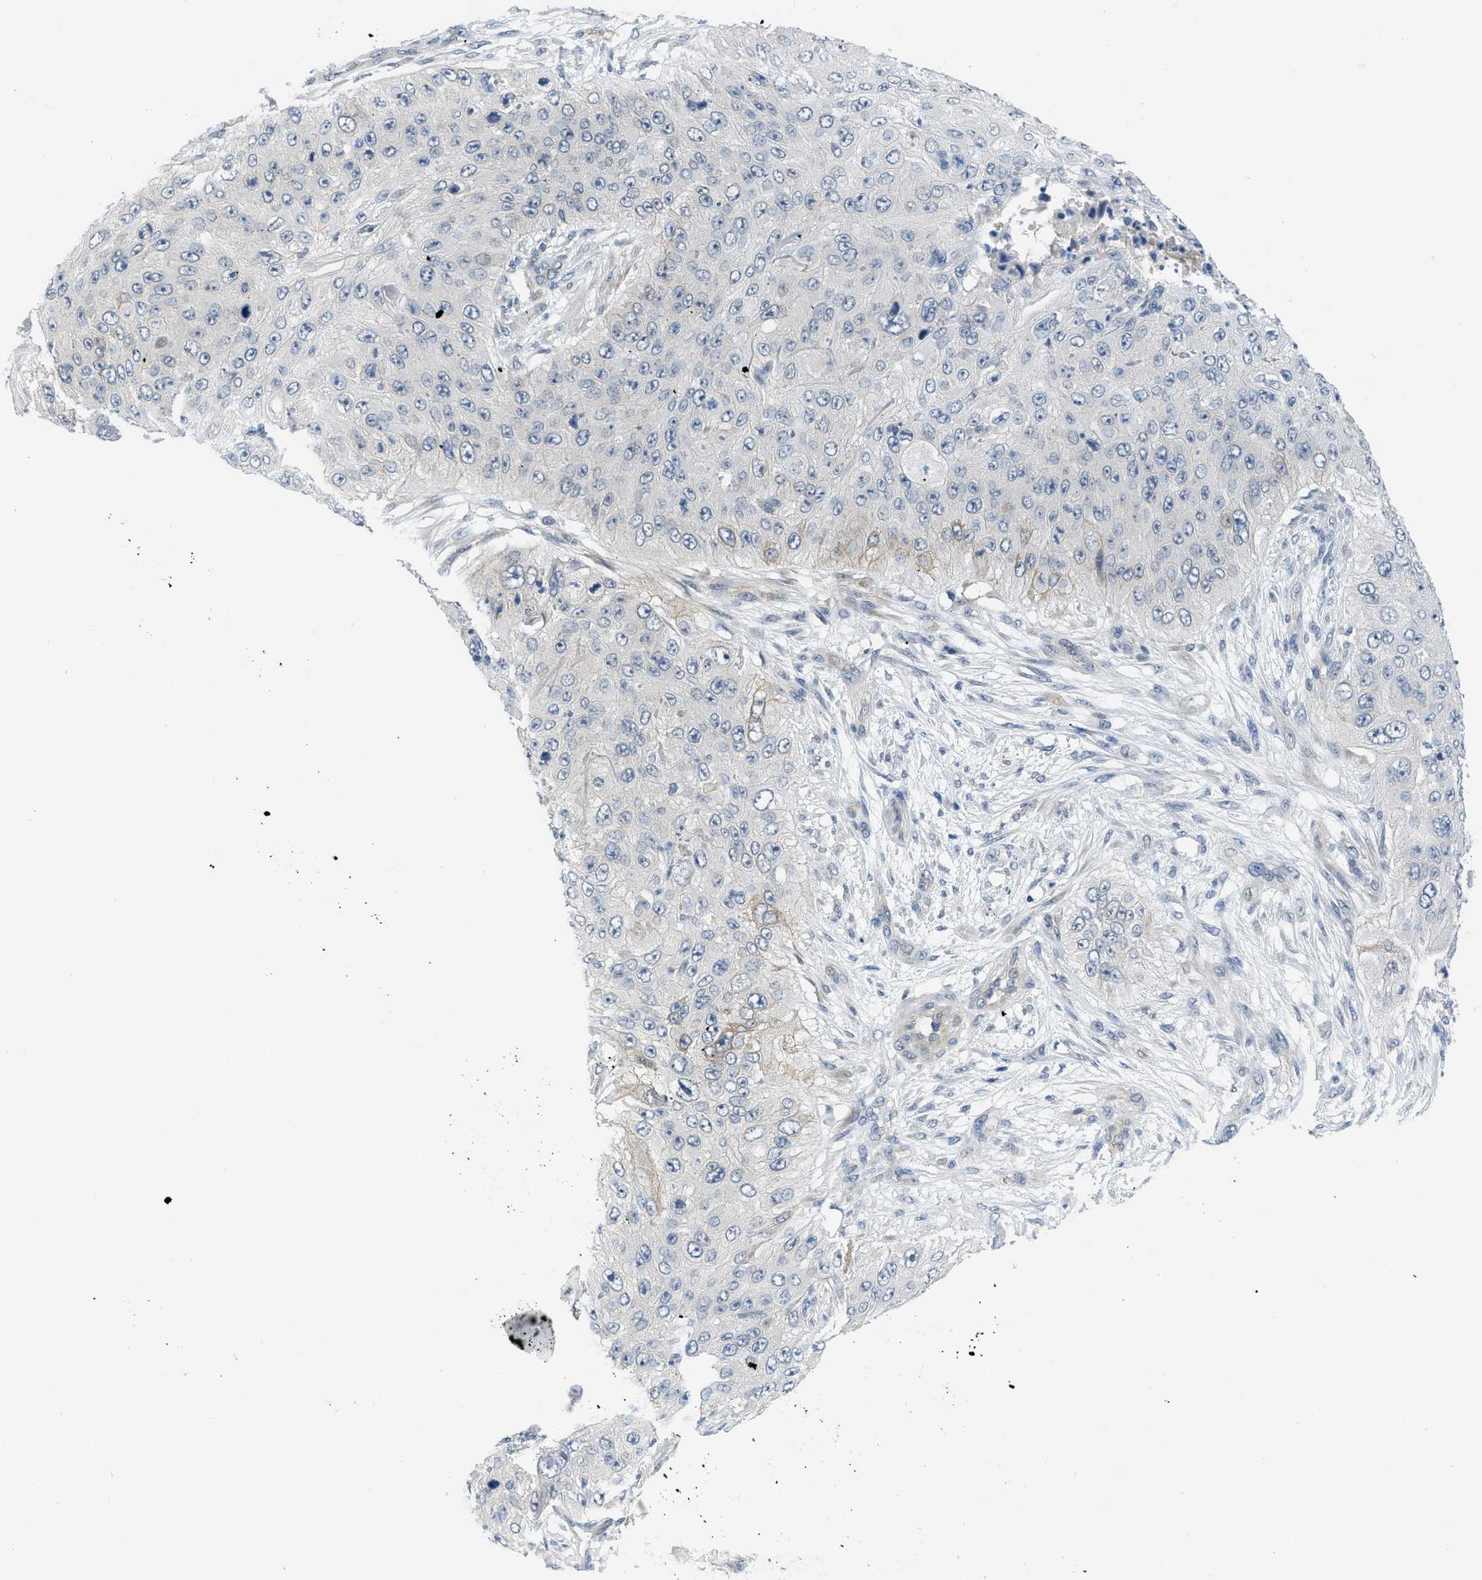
{"staining": {"intensity": "negative", "quantity": "none", "location": "none"}, "tissue": "skin cancer", "cell_type": "Tumor cells", "image_type": "cancer", "snomed": [{"axis": "morphology", "description": "Squamous cell carcinoma, NOS"}, {"axis": "topography", "description": "Skin"}], "caption": "A micrograph of human skin cancer is negative for staining in tumor cells.", "gene": "TNFAIP1", "patient": {"sex": "female", "age": 80}}